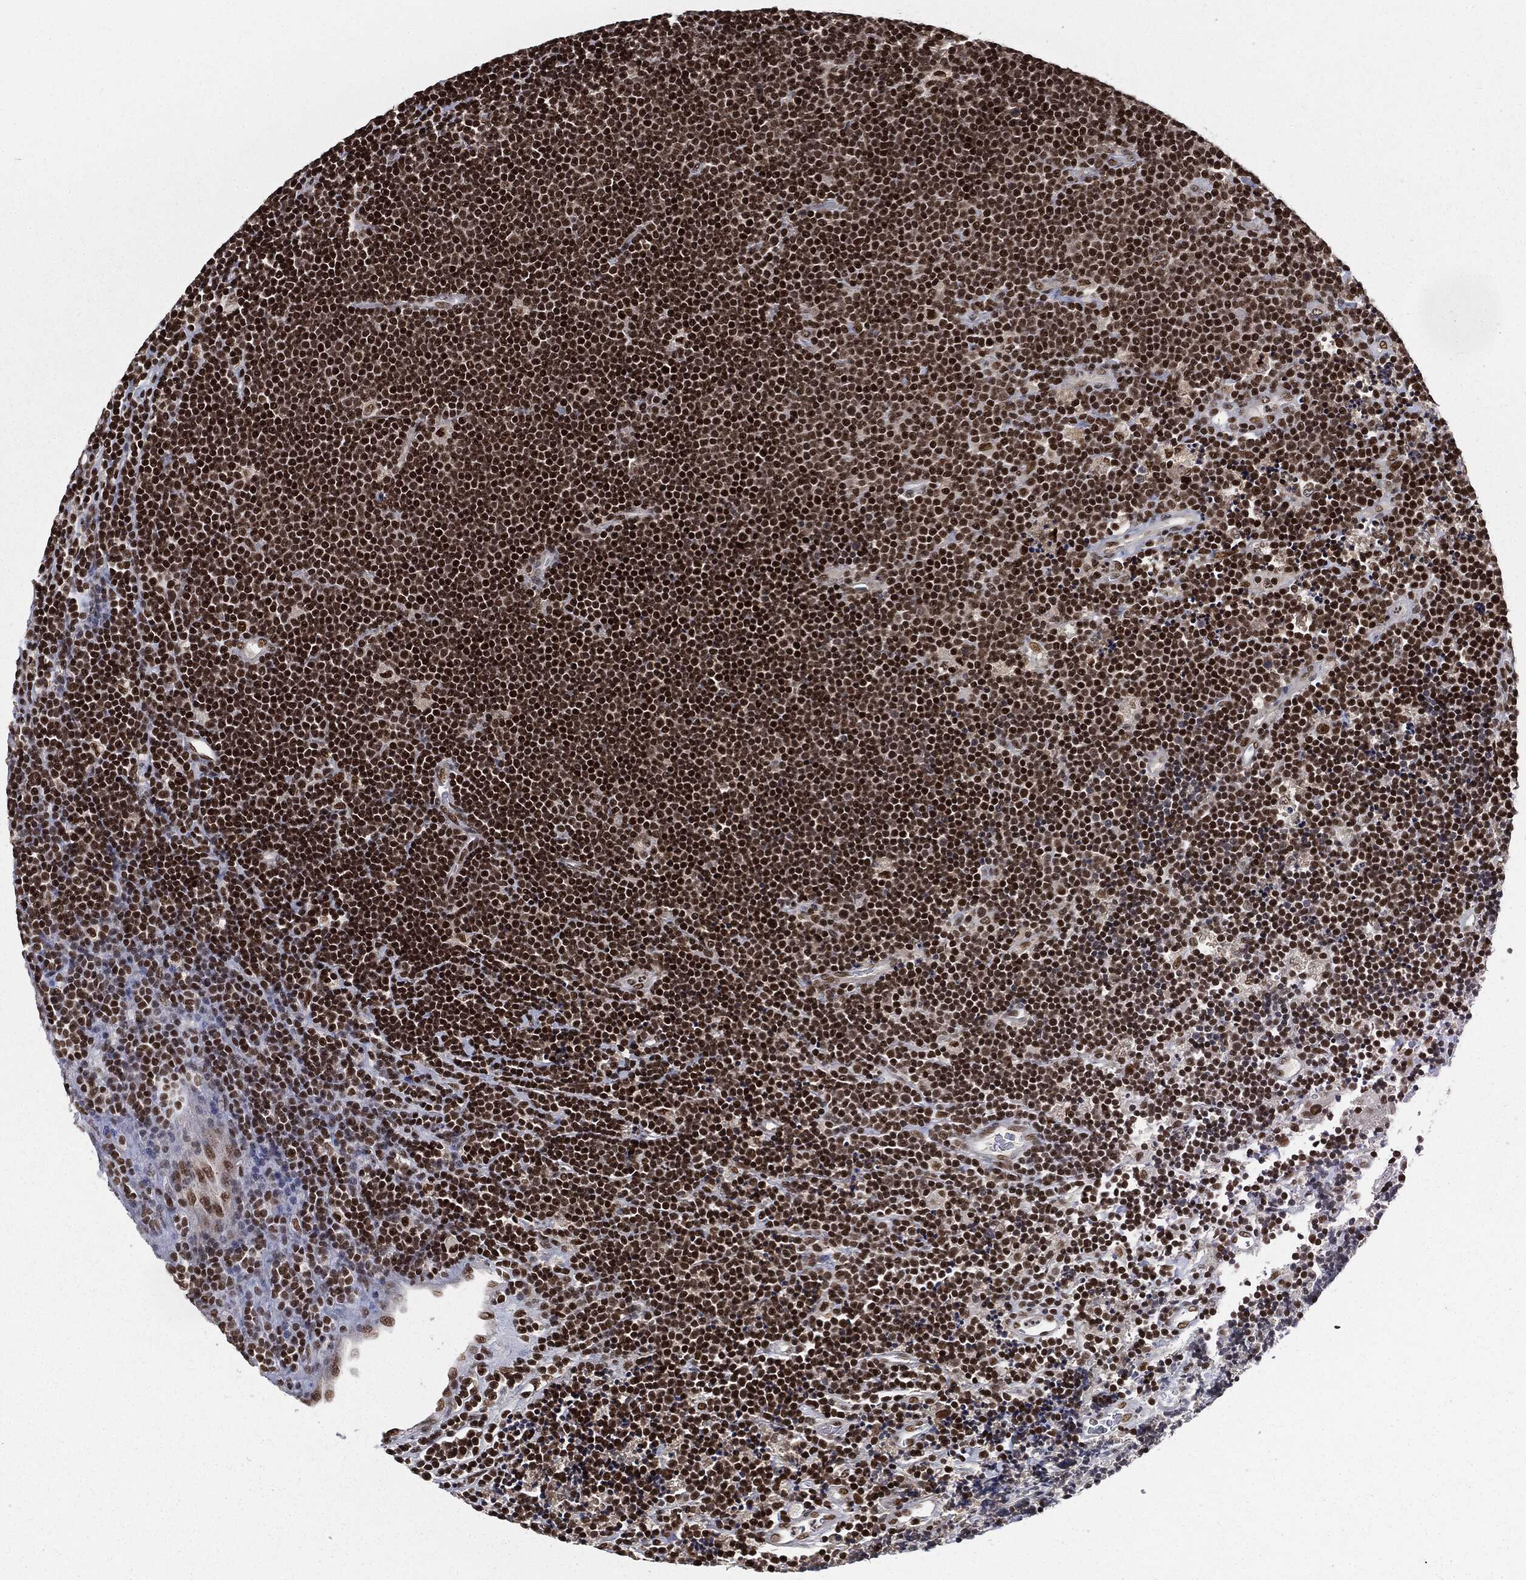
{"staining": {"intensity": "strong", "quantity": ">75%", "location": "nuclear"}, "tissue": "lymphoma", "cell_type": "Tumor cells", "image_type": "cancer", "snomed": [{"axis": "morphology", "description": "Malignant lymphoma, non-Hodgkin's type, Low grade"}, {"axis": "topography", "description": "Brain"}], "caption": "An immunohistochemistry micrograph of neoplastic tissue is shown. Protein staining in brown highlights strong nuclear positivity in lymphoma within tumor cells.", "gene": "DPH2", "patient": {"sex": "female", "age": 66}}